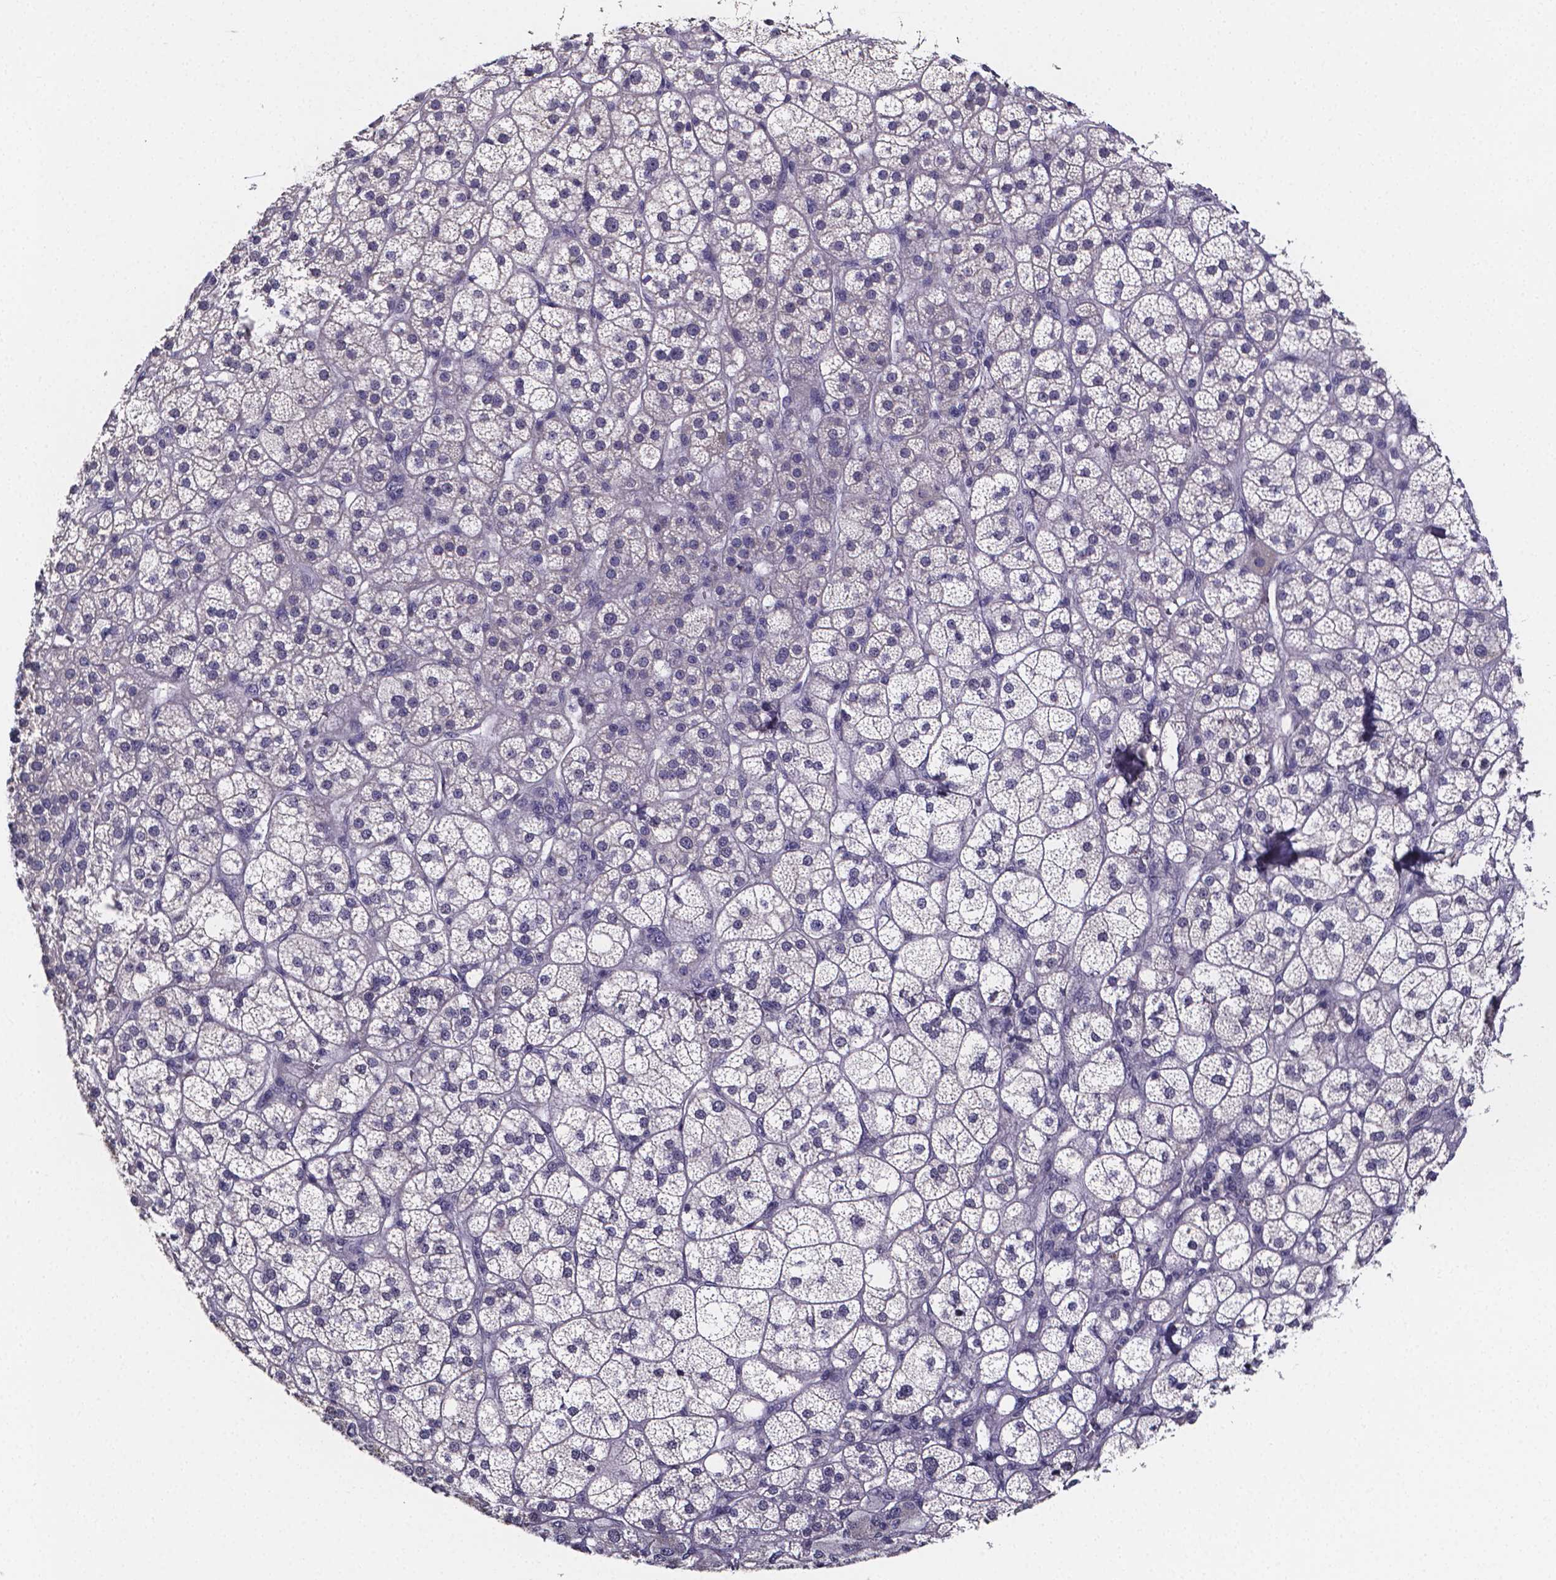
{"staining": {"intensity": "negative", "quantity": "none", "location": "none"}, "tissue": "adrenal gland", "cell_type": "Glandular cells", "image_type": "normal", "snomed": [{"axis": "morphology", "description": "Normal tissue, NOS"}, {"axis": "topography", "description": "Adrenal gland"}], "caption": "The image shows no staining of glandular cells in benign adrenal gland. The staining was performed using DAB (3,3'-diaminobenzidine) to visualize the protein expression in brown, while the nuclei were stained in blue with hematoxylin (Magnification: 20x).", "gene": "IZUMO1", "patient": {"sex": "female", "age": 60}}